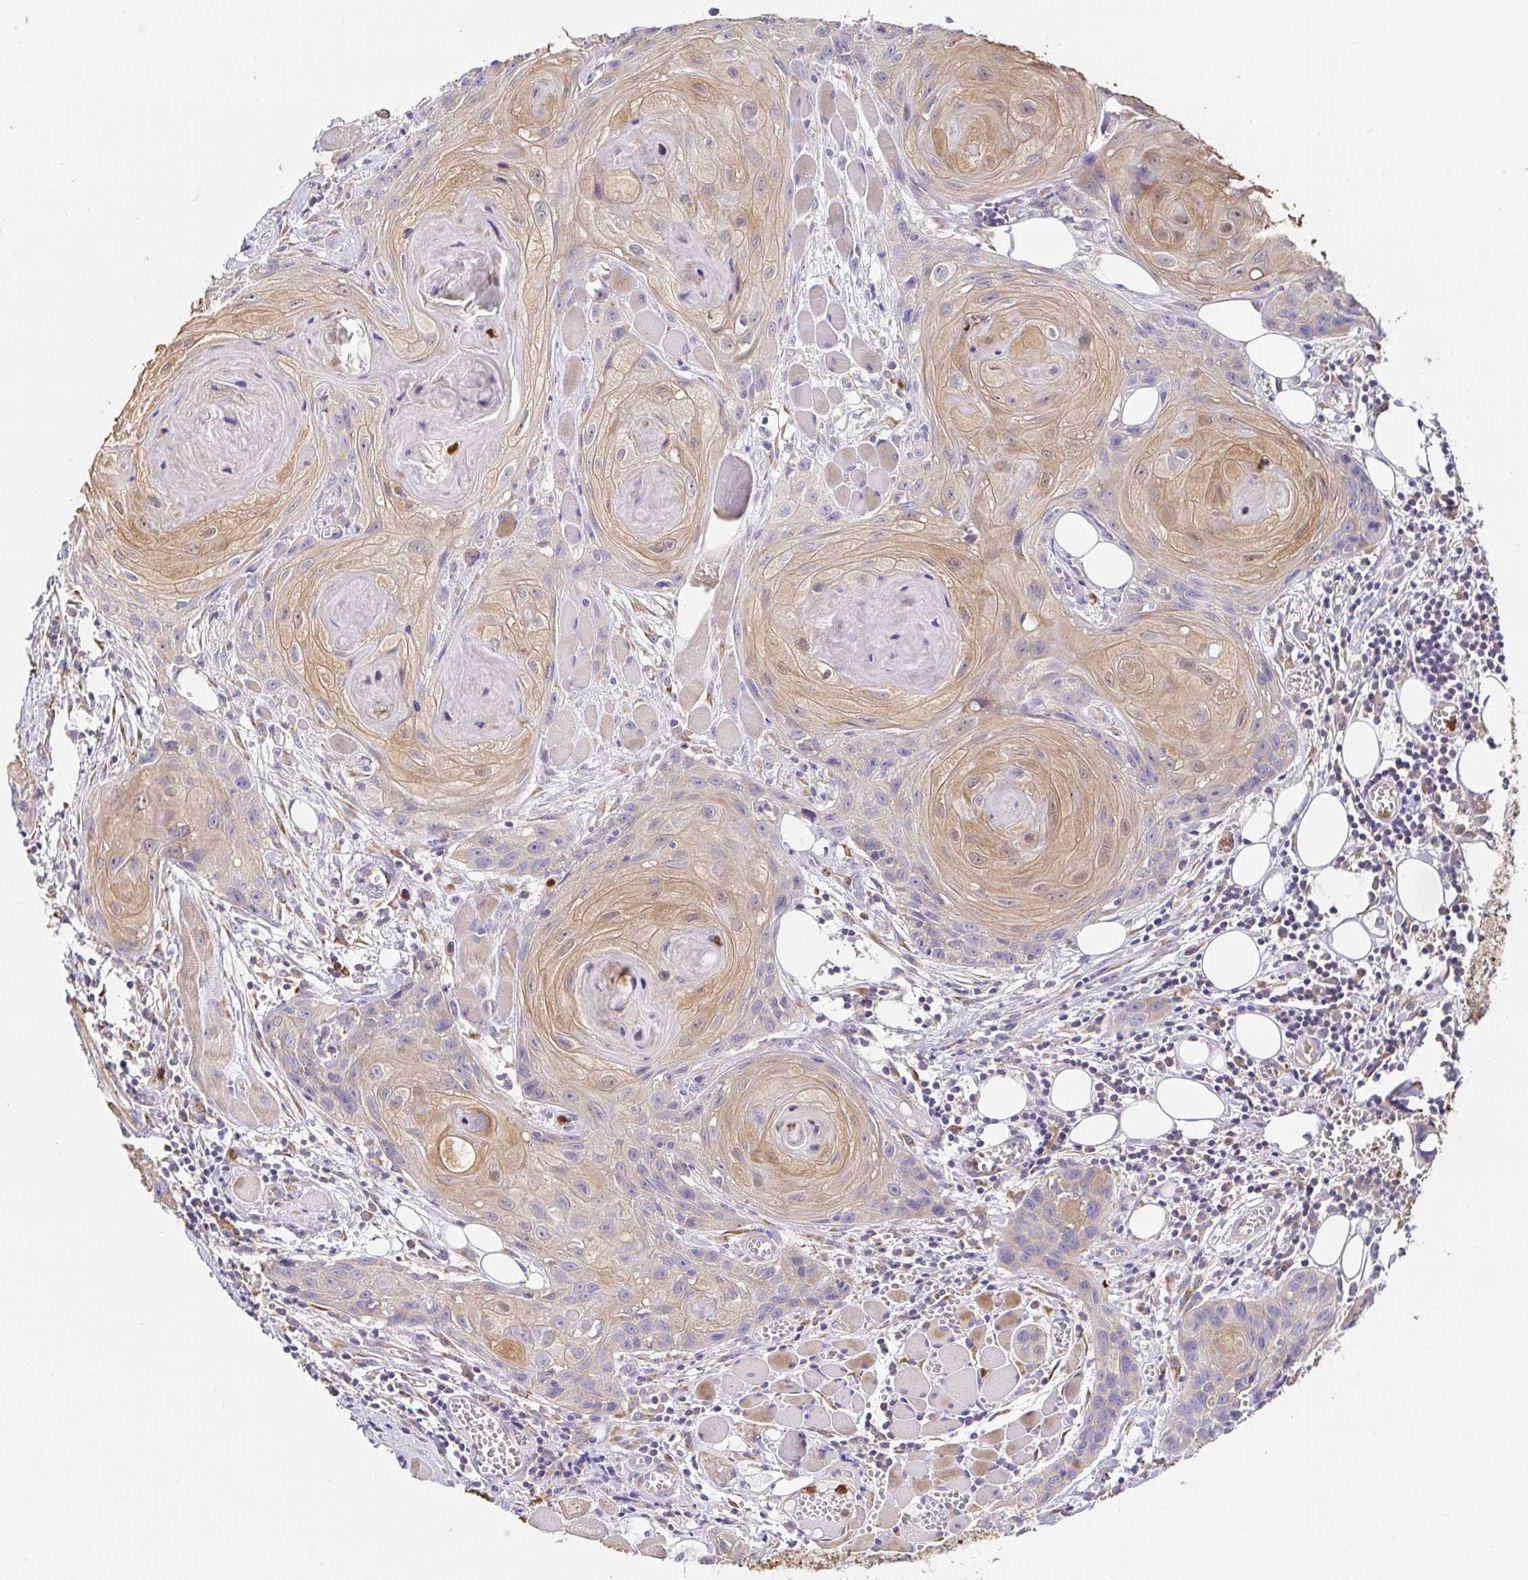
{"staining": {"intensity": "weak", "quantity": ">75%", "location": "cytoplasmic/membranous"}, "tissue": "head and neck cancer", "cell_type": "Tumor cells", "image_type": "cancer", "snomed": [{"axis": "morphology", "description": "Squamous cell carcinoma, NOS"}, {"axis": "topography", "description": "Oral tissue"}, {"axis": "topography", "description": "Head-Neck"}], "caption": "Protein staining of squamous cell carcinoma (head and neck) tissue demonstrates weak cytoplasmic/membranous staining in about >75% of tumor cells. (DAB (3,3'-diaminobenzidine) IHC with brightfield microscopy, high magnification).", "gene": "PDPK1", "patient": {"sex": "male", "age": 58}}